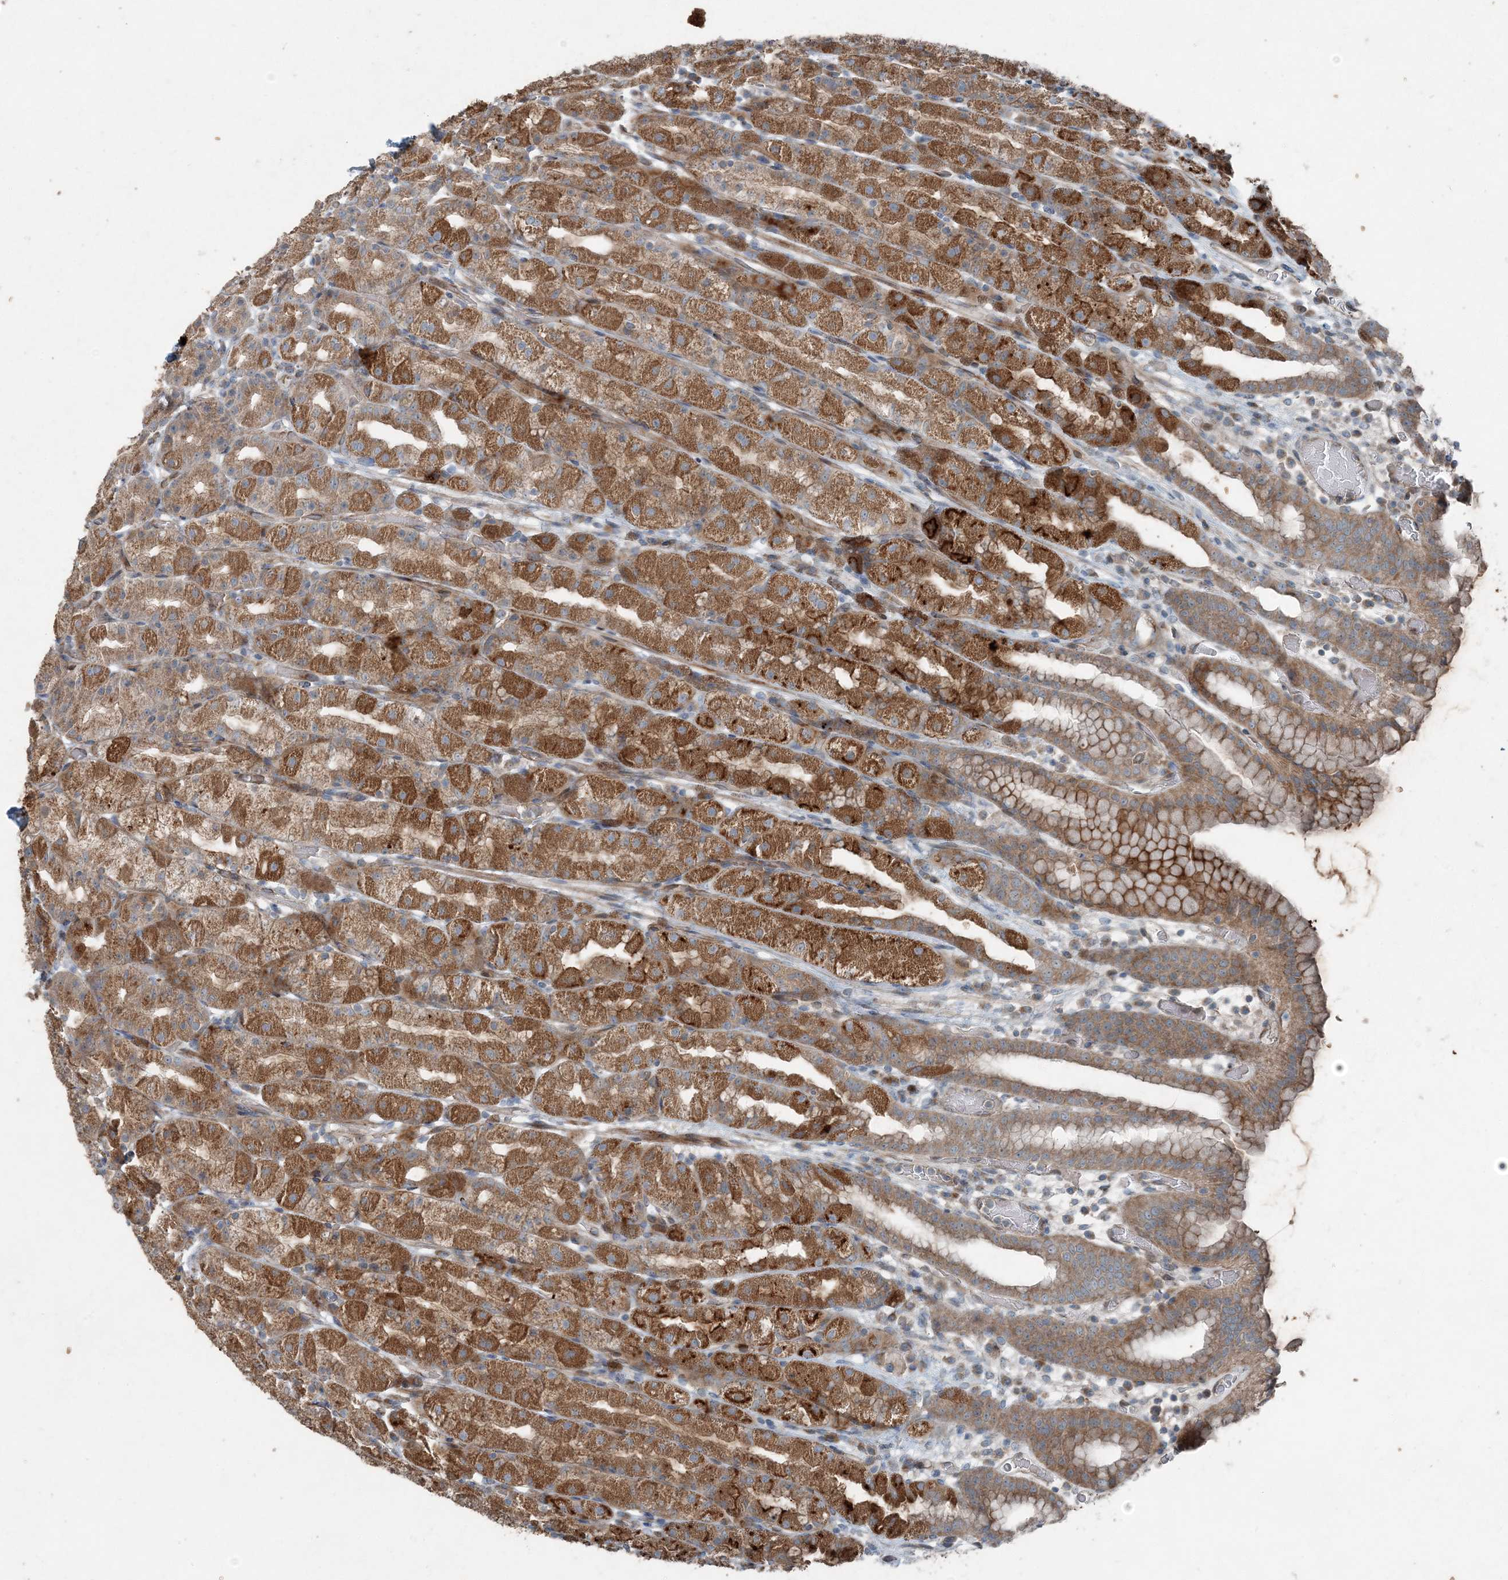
{"staining": {"intensity": "moderate", "quantity": ">75%", "location": "cytoplasmic/membranous"}, "tissue": "stomach", "cell_type": "Glandular cells", "image_type": "normal", "snomed": [{"axis": "morphology", "description": "Normal tissue, NOS"}, {"axis": "topography", "description": "Stomach, upper"}], "caption": "This histopathology image reveals immunohistochemistry staining of benign human stomach, with medium moderate cytoplasmic/membranous positivity in about >75% of glandular cells.", "gene": "INTU", "patient": {"sex": "male", "age": 68}}